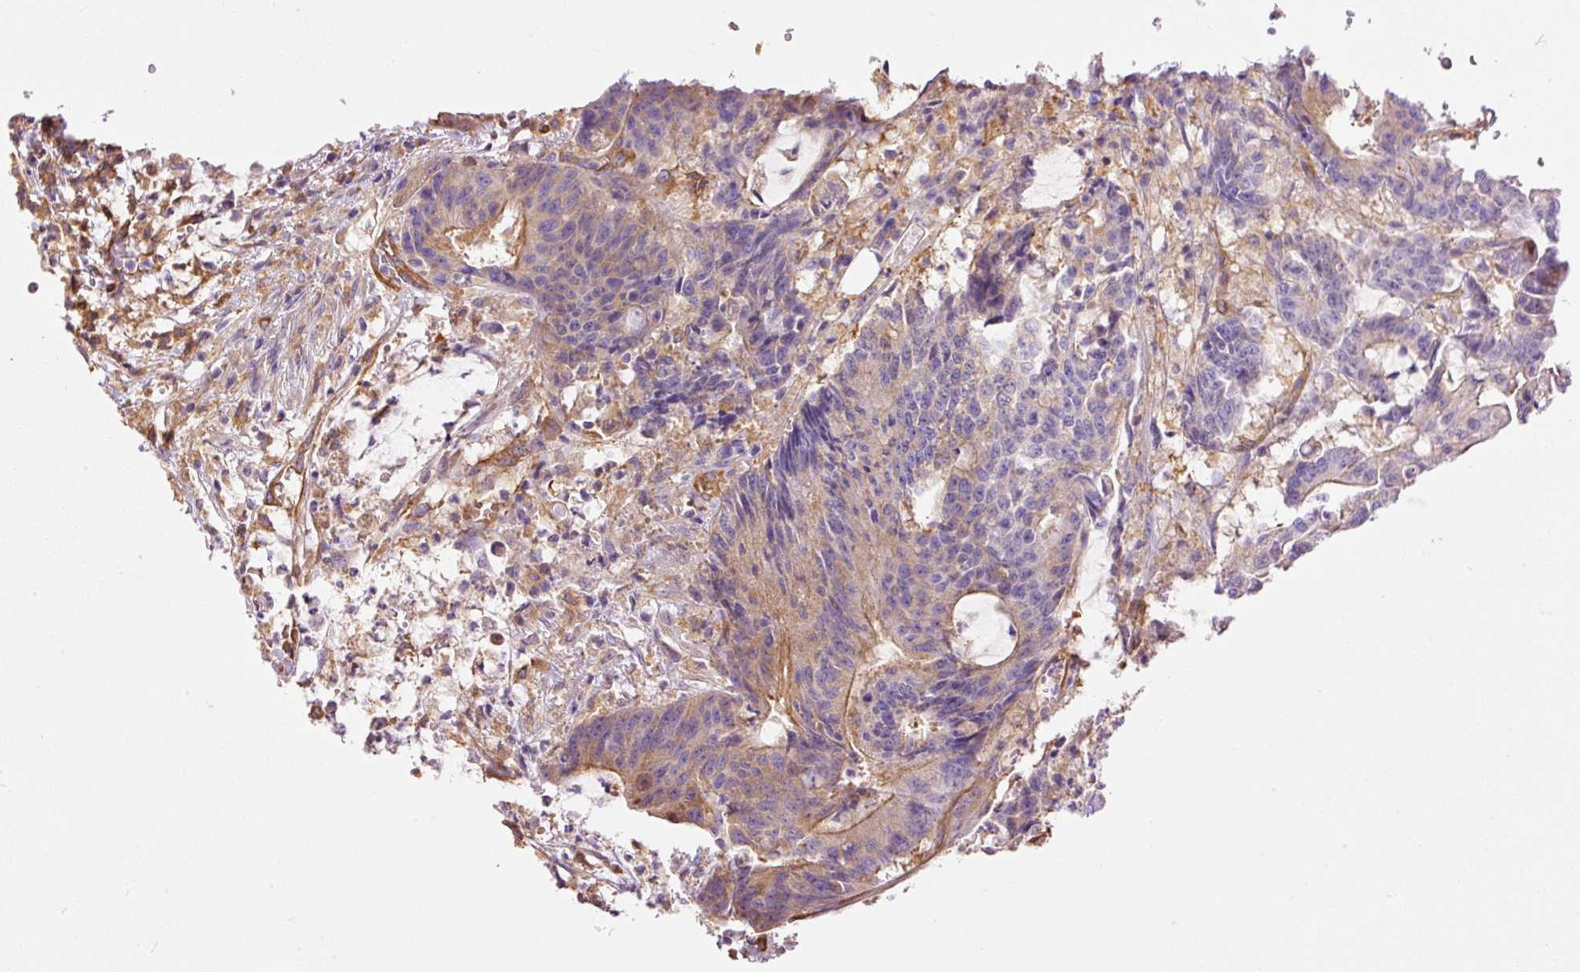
{"staining": {"intensity": "moderate", "quantity": "<25%", "location": "cytoplasmic/membranous"}, "tissue": "colorectal cancer", "cell_type": "Tumor cells", "image_type": "cancer", "snomed": [{"axis": "morphology", "description": "Adenocarcinoma, NOS"}, {"axis": "topography", "description": "Colon"}], "caption": "Immunohistochemistry (IHC) histopathology image of neoplastic tissue: human colorectal cancer (adenocarcinoma) stained using immunohistochemistry (IHC) demonstrates low levels of moderate protein expression localized specifically in the cytoplasmic/membranous of tumor cells, appearing as a cytoplasmic/membranous brown color.", "gene": "IL10RB", "patient": {"sex": "female", "age": 84}}